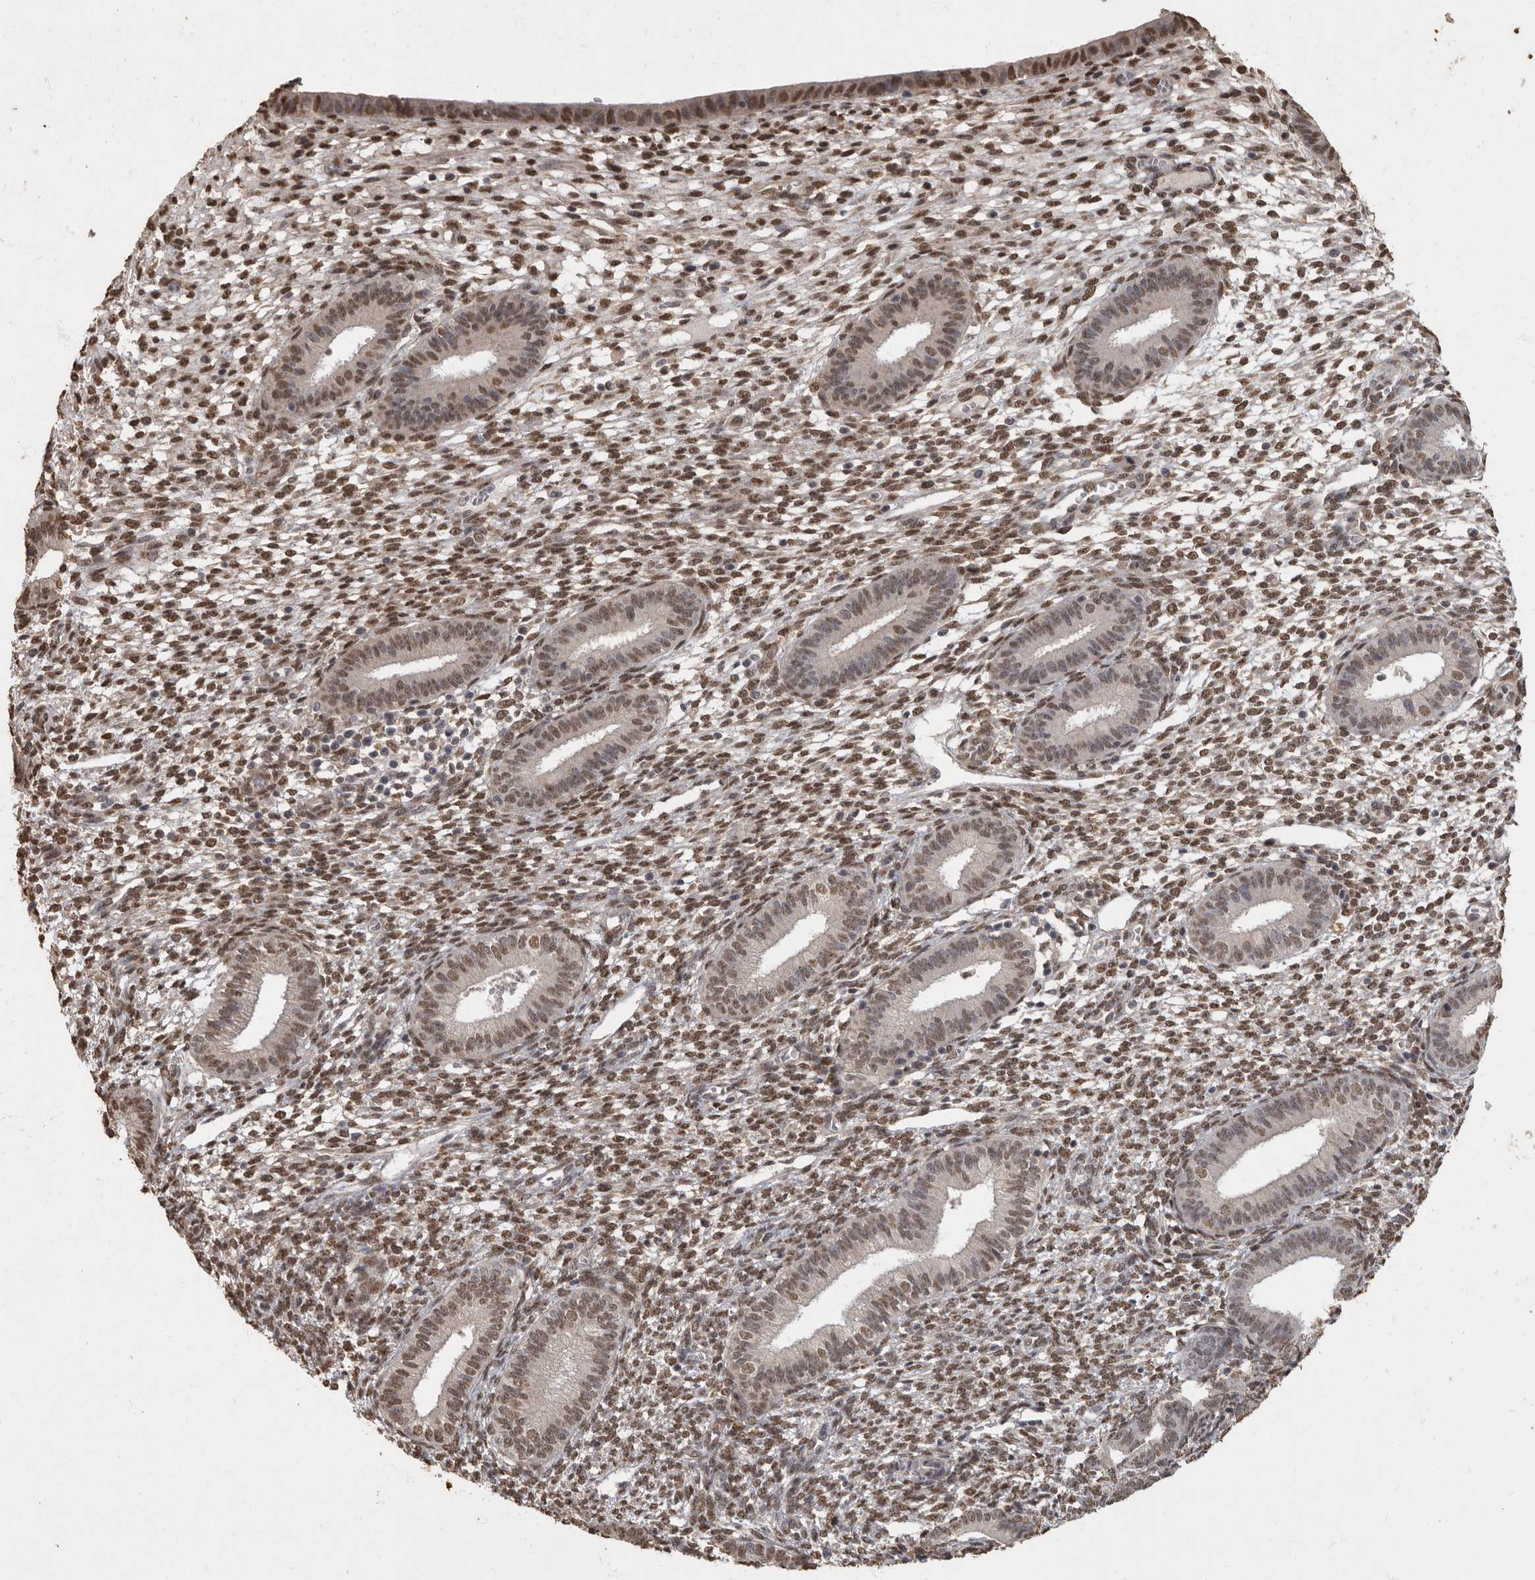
{"staining": {"intensity": "moderate", "quantity": "25%-75%", "location": "nuclear"}, "tissue": "endometrium", "cell_type": "Cells in endometrial stroma", "image_type": "normal", "snomed": [{"axis": "morphology", "description": "Normal tissue, NOS"}, {"axis": "topography", "description": "Endometrium"}], "caption": "The histopathology image reveals staining of benign endometrium, revealing moderate nuclear protein expression (brown color) within cells in endometrial stroma. (IHC, brightfield microscopy, high magnification).", "gene": "NBL1", "patient": {"sex": "female", "age": 46}}